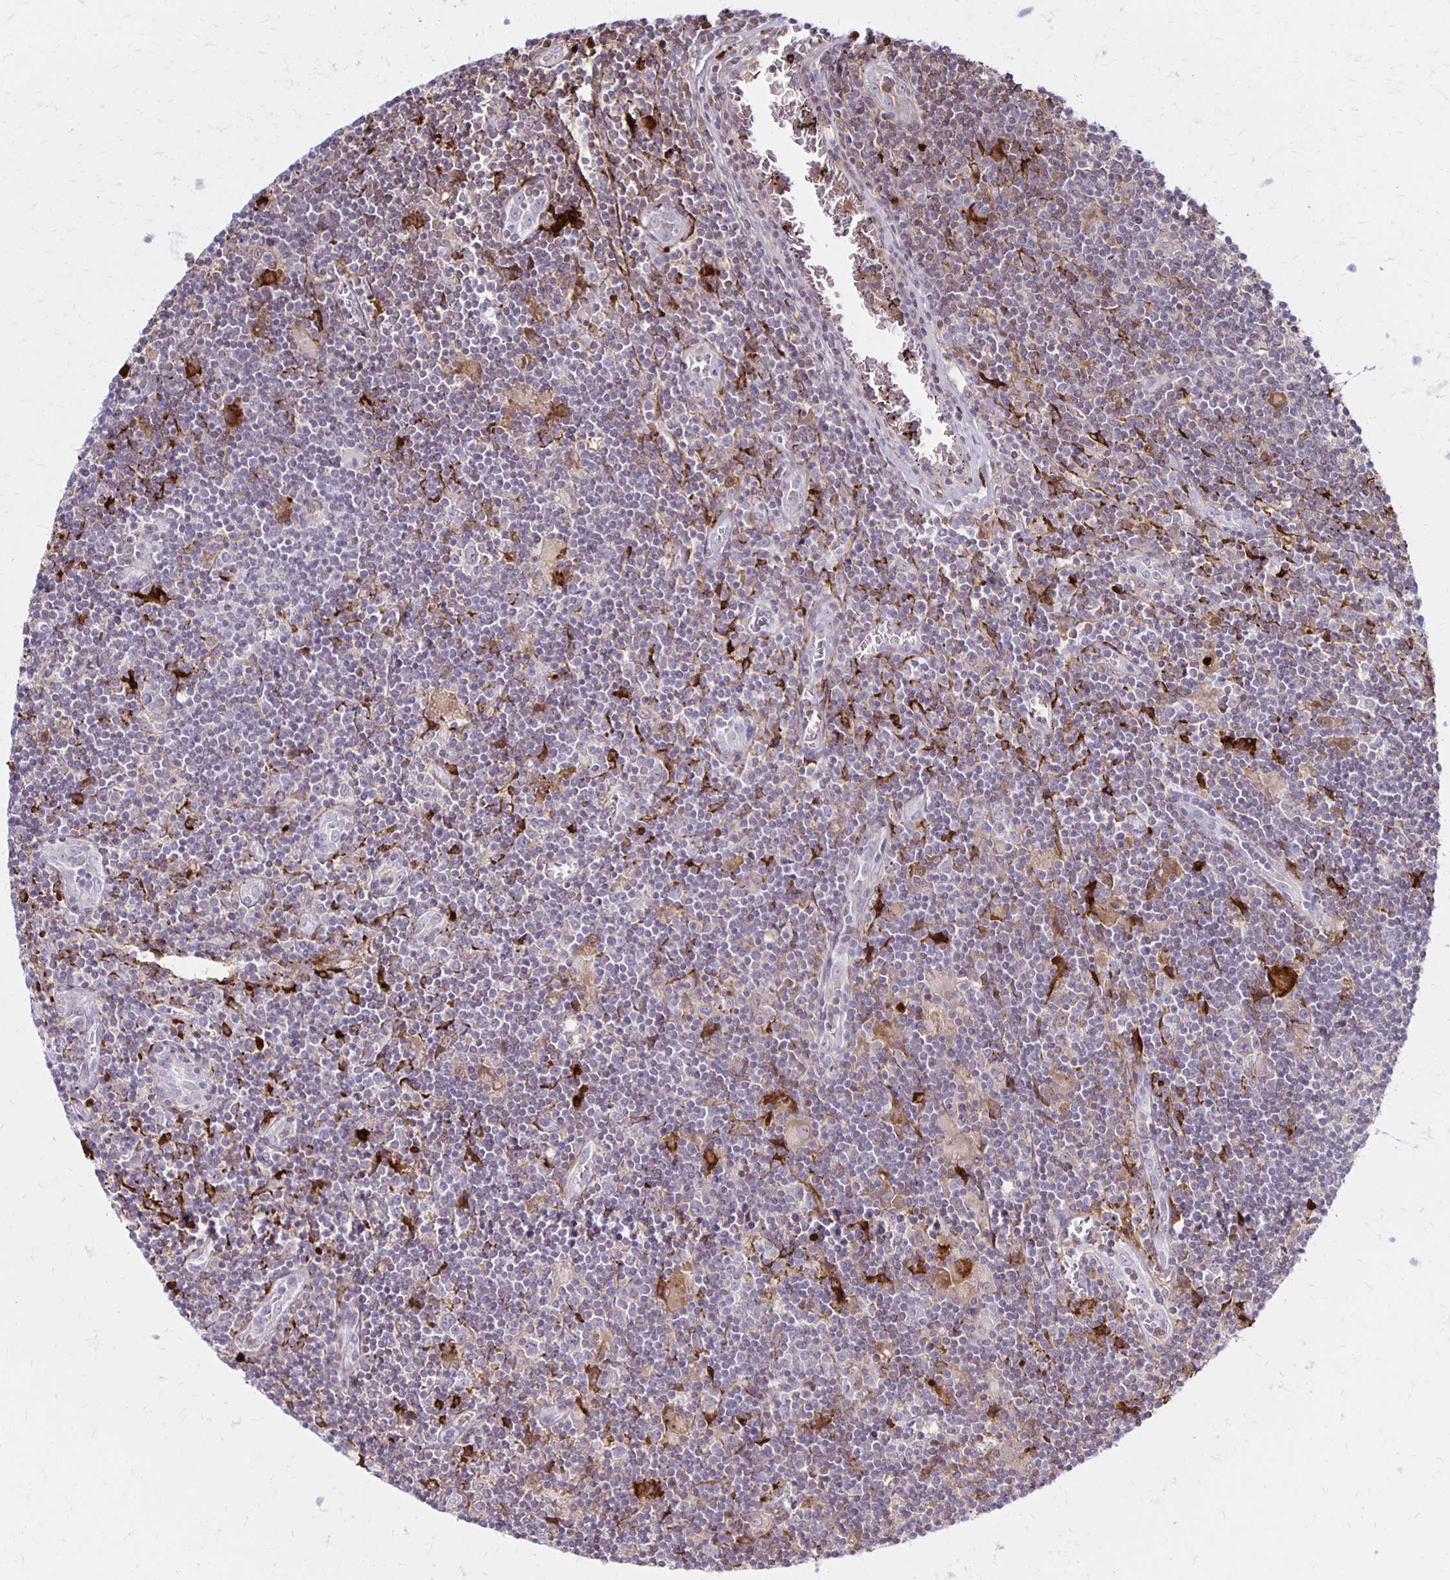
{"staining": {"intensity": "negative", "quantity": "none", "location": "none"}, "tissue": "lymphoma", "cell_type": "Tumor cells", "image_type": "cancer", "snomed": [{"axis": "morphology", "description": "Hodgkin's disease, NOS"}, {"axis": "topography", "description": "Lymph node"}], "caption": "The immunohistochemistry micrograph has no significant staining in tumor cells of Hodgkin's disease tissue.", "gene": "CCL21", "patient": {"sex": "male", "age": 40}}